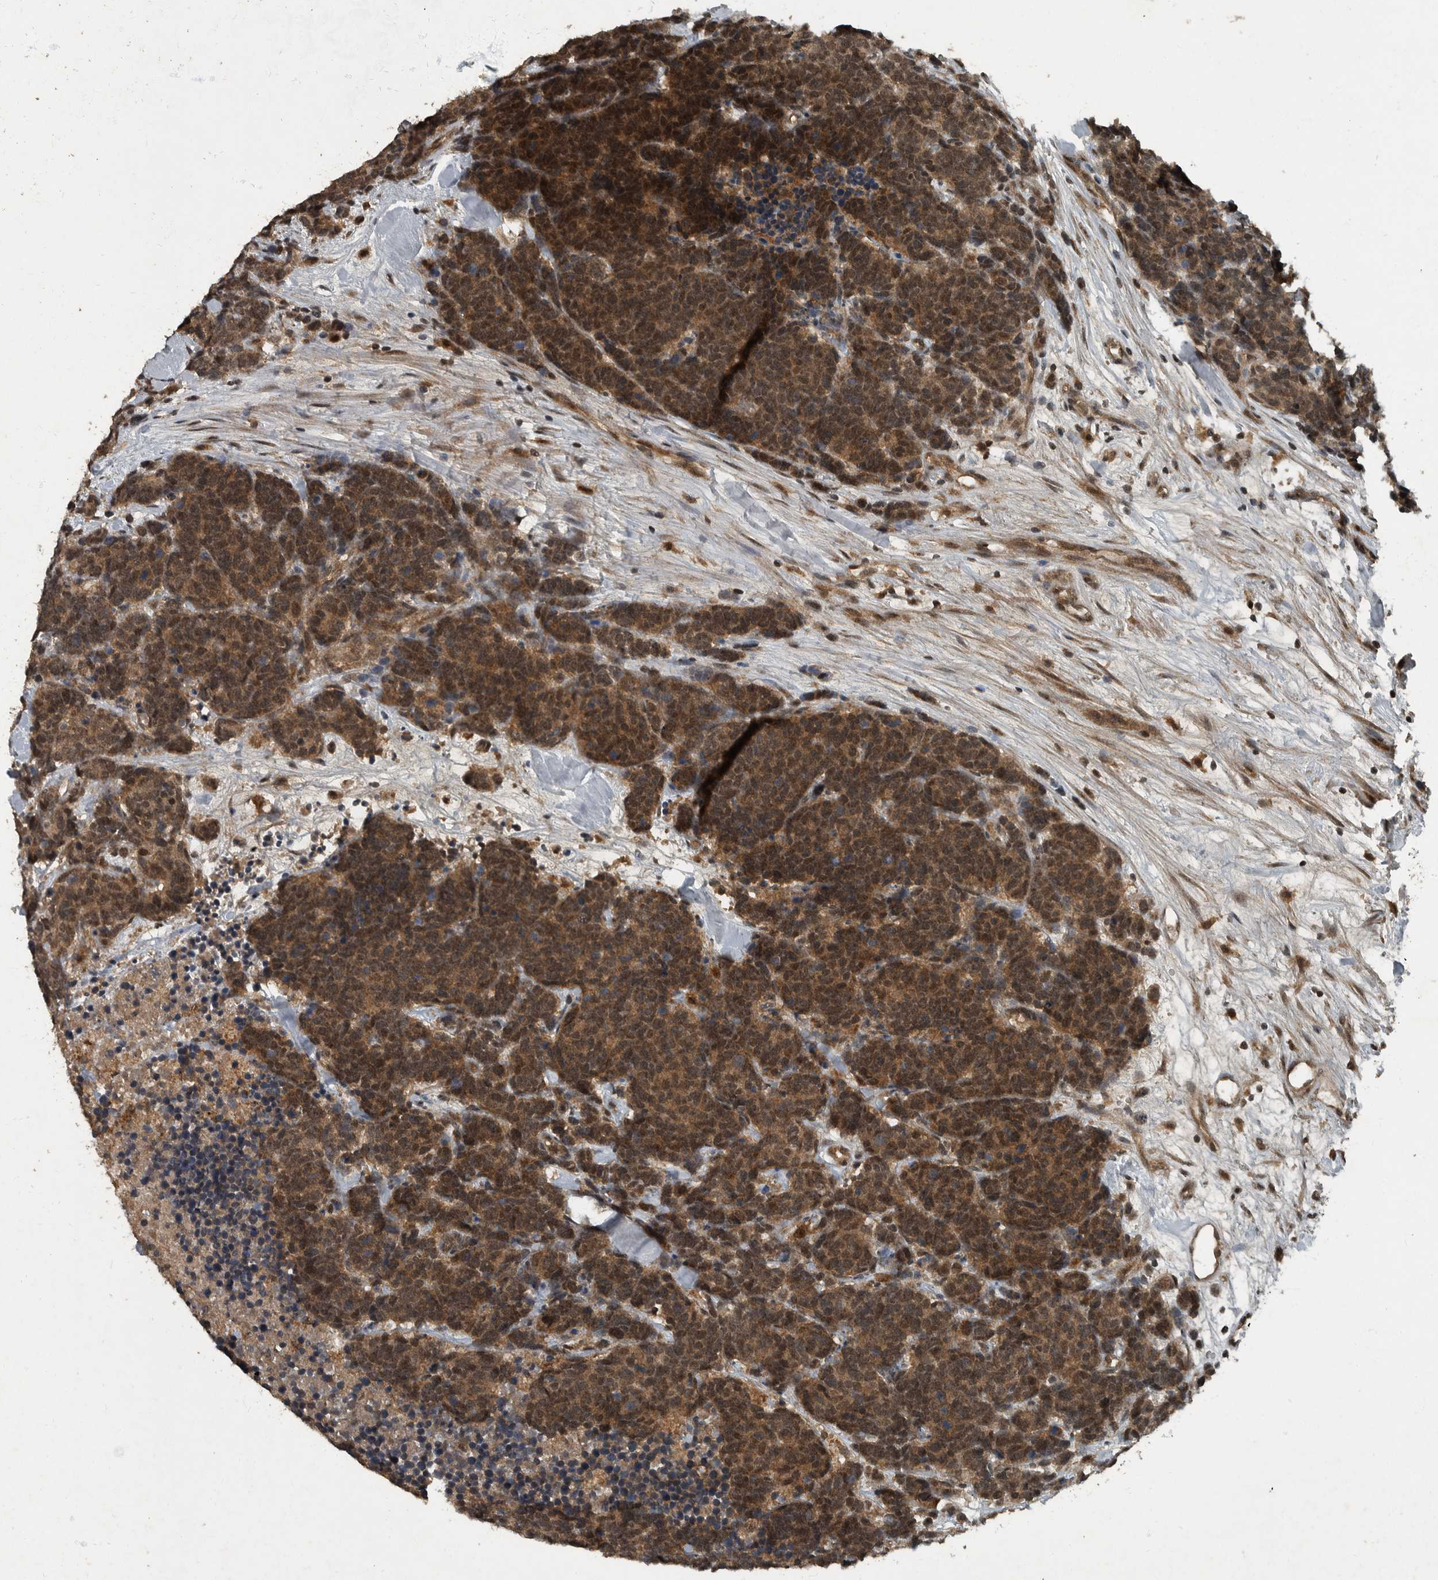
{"staining": {"intensity": "moderate", "quantity": ">75%", "location": "cytoplasmic/membranous,nuclear"}, "tissue": "carcinoid", "cell_type": "Tumor cells", "image_type": "cancer", "snomed": [{"axis": "morphology", "description": "Carcinoma, NOS"}, {"axis": "morphology", "description": "Carcinoid, malignant, NOS"}, {"axis": "topography", "description": "Urinary bladder"}], "caption": "Carcinoid tissue displays moderate cytoplasmic/membranous and nuclear positivity in approximately >75% of tumor cells, visualized by immunohistochemistry. (IHC, brightfield microscopy, high magnification).", "gene": "FOXO1", "patient": {"sex": "male", "age": 57}}